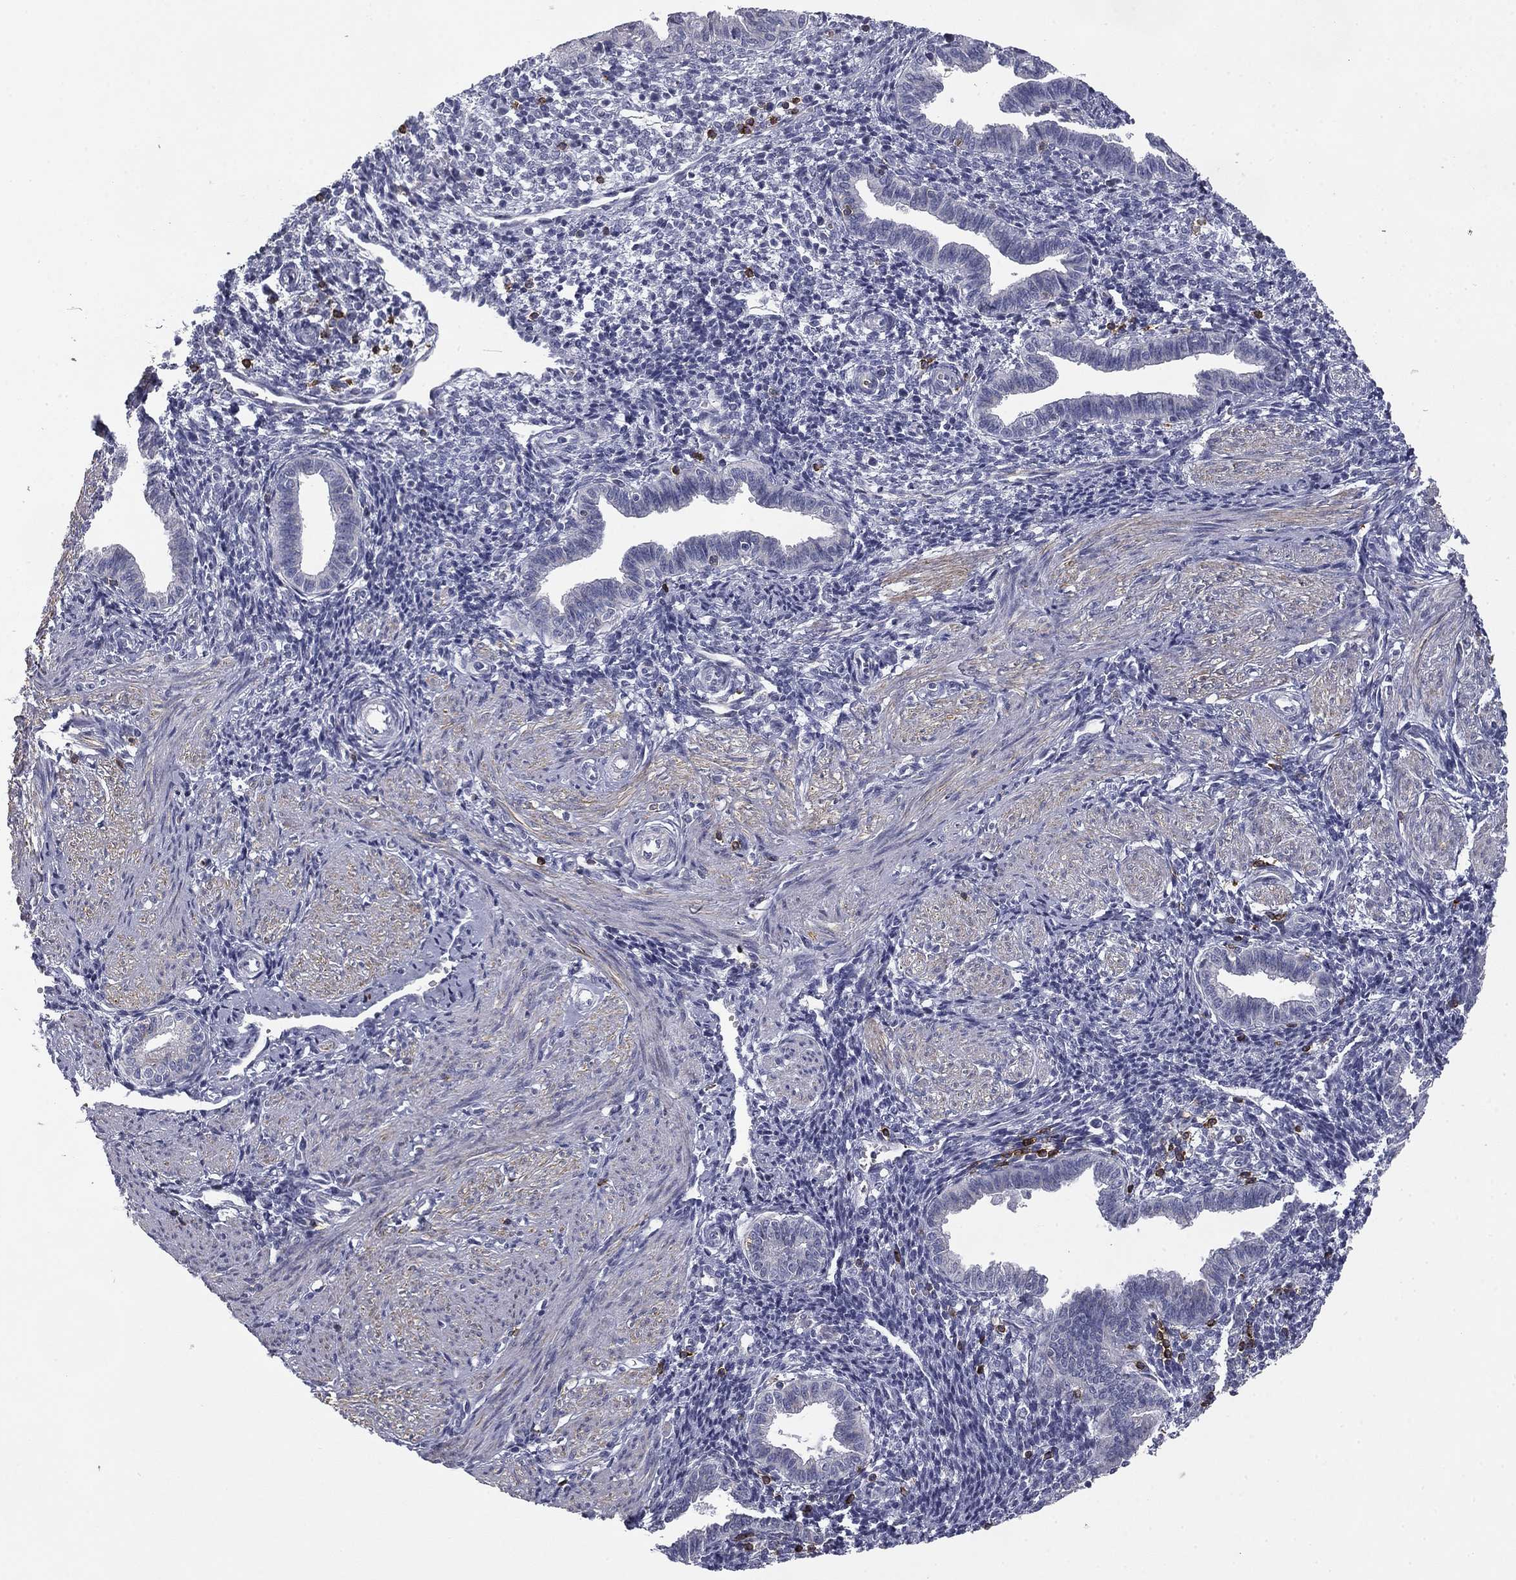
{"staining": {"intensity": "negative", "quantity": "none", "location": "none"}, "tissue": "endometrium", "cell_type": "Cells in endometrial stroma", "image_type": "normal", "snomed": [{"axis": "morphology", "description": "Normal tissue, NOS"}, {"axis": "topography", "description": "Endometrium"}], "caption": "Immunohistochemistry (IHC) photomicrograph of benign endometrium: endometrium stained with DAB displays no significant protein positivity in cells in endometrial stroma.", "gene": "TRAT1", "patient": {"sex": "female", "age": 37}}